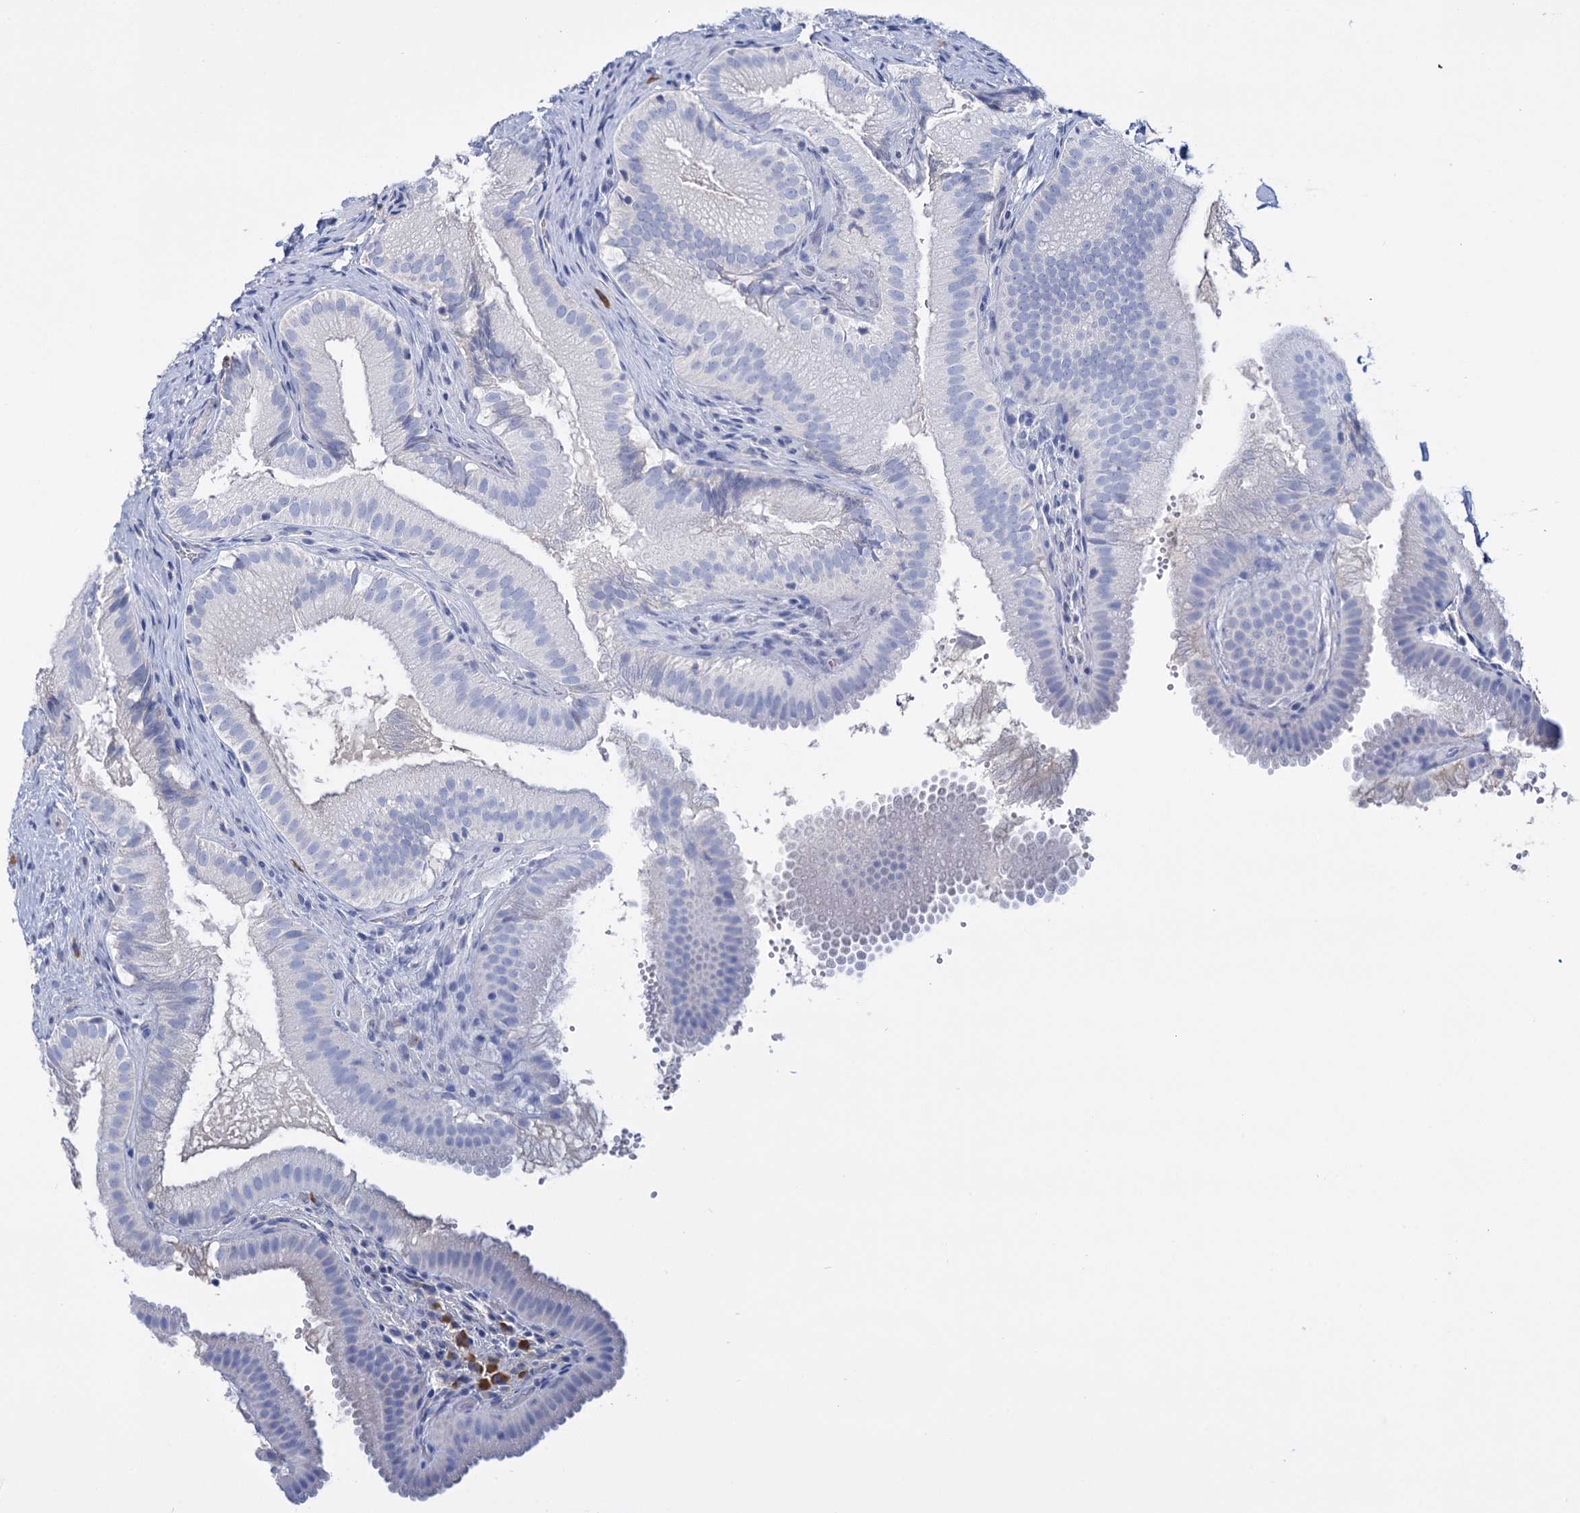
{"staining": {"intensity": "negative", "quantity": "none", "location": "none"}, "tissue": "gallbladder", "cell_type": "Glandular cells", "image_type": "normal", "snomed": [{"axis": "morphology", "description": "Normal tissue, NOS"}, {"axis": "topography", "description": "Gallbladder"}], "caption": "A high-resolution histopathology image shows IHC staining of benign gallbladder, which exhibits no significant positivity in glandular cells.", "gene": "FBXW12", "patient": {"sex": "female", "age": 30}}